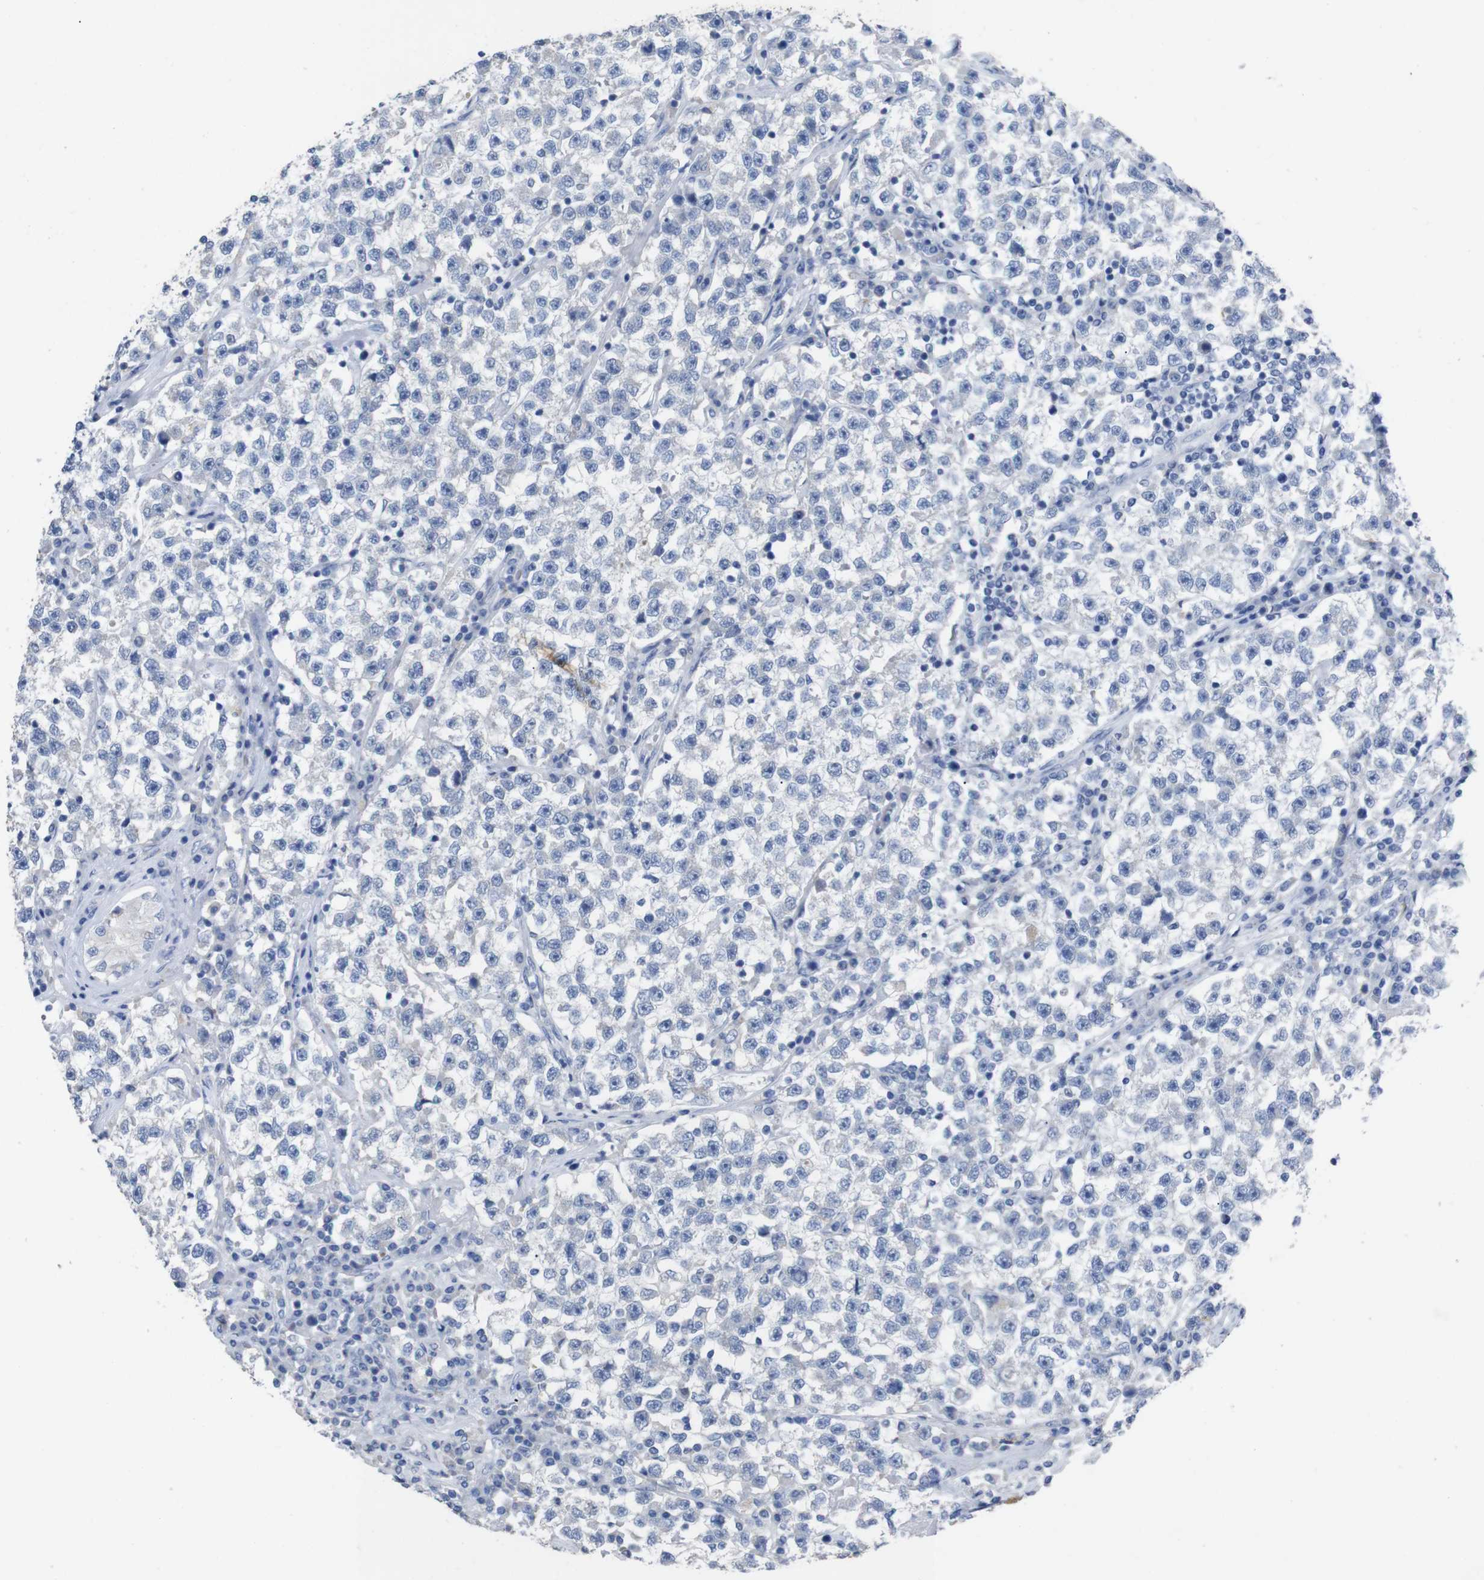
{"staining": {"intensity": "negative", "quantity": "none", "location": "none"}, "tissue": "testis cancer", "cell_type": "Tumor cells", "image_type": "cancer", "snomed": [{"axis": "morphology", "description": "Seminoma, NOS"}, {"axis": "topography", "description": "Testis"}], "caption": "Micrograph shows no significant protein staining in tumor cells of seminoma (testis).", "gene": "GJB2", "patient": {"sex": "male", "age": 22}}